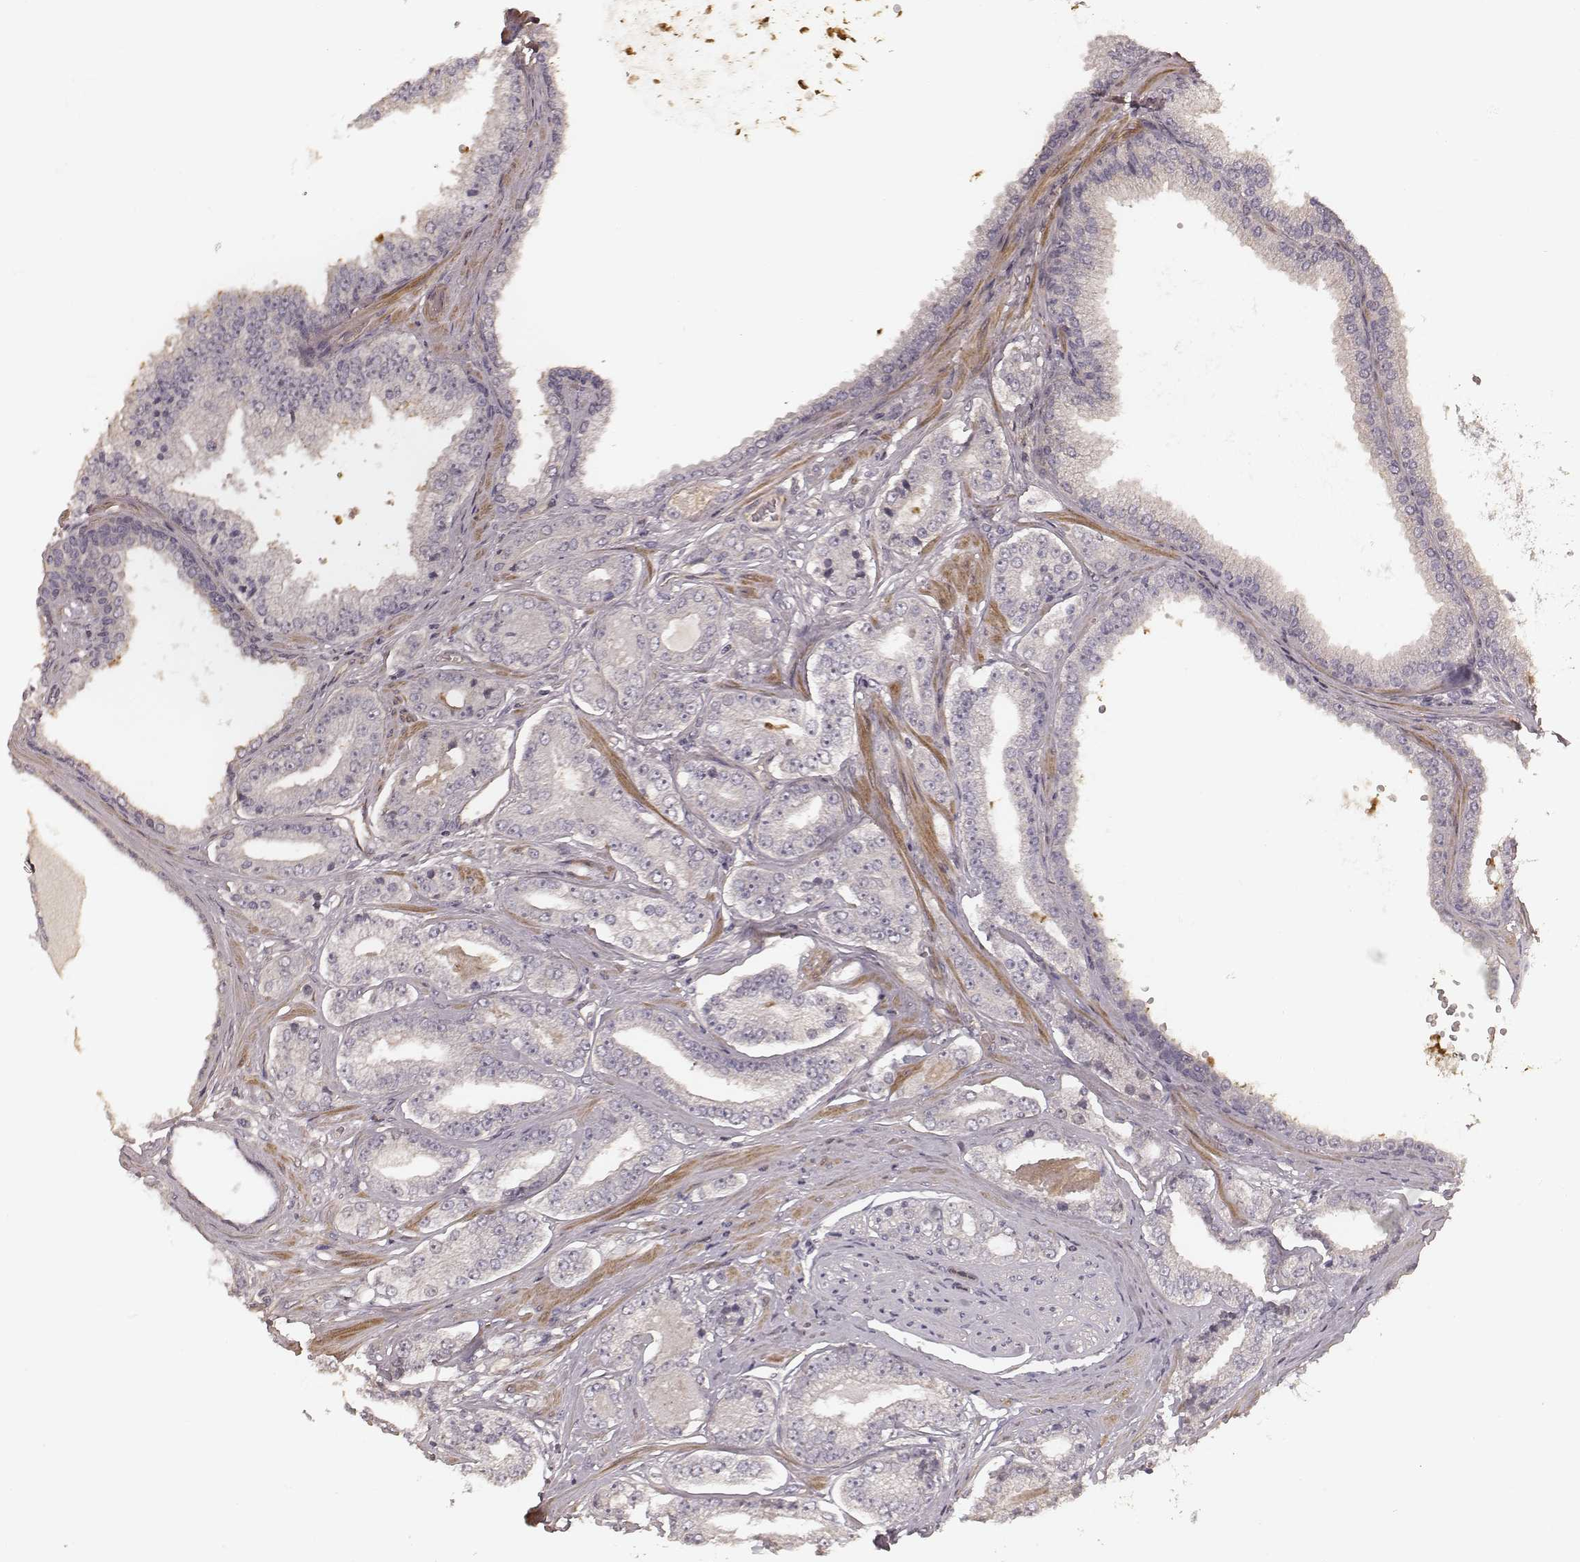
{"staining": {"intensity": "negative", "quantity": "none", "location": "none"}, "tissue": "prostate cancer", "cell_type": "Tumor cells", "image_type": "cancer", "snomed": [{"axis": "morphology", "description": "Adenocarcinoma, NOS"}, {"axis": "topography", "description": "Prostate"}], "caption": "The histopathology image exhibits no significant expression in tumor cells of prostate cancer.", "gene": "OTOGL", "patient": {"sex": "male", "age": 64}}